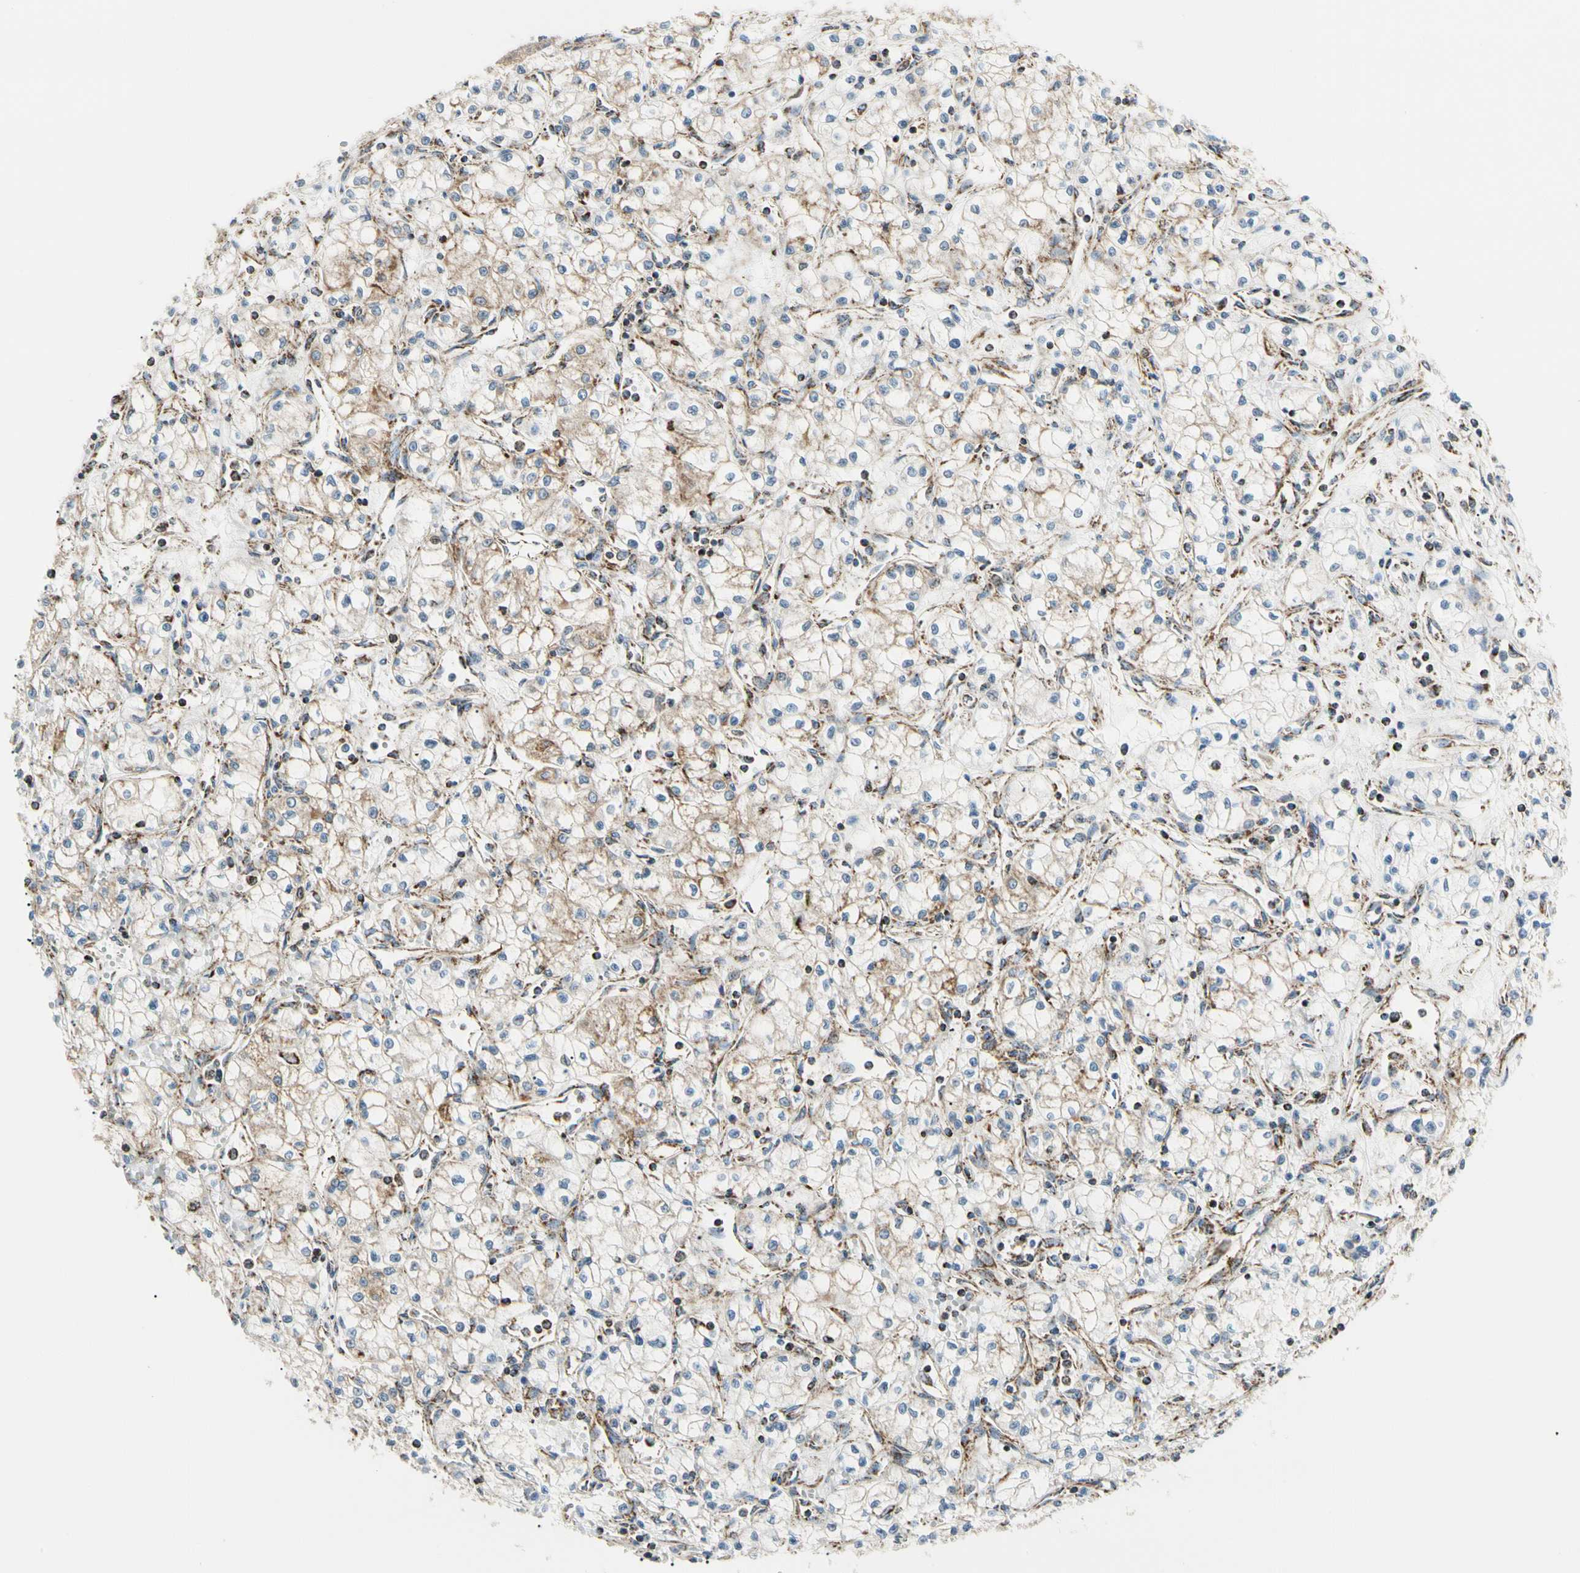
{"staining": {"intensity": "moderate", "quantity": "<25%", "location": "cytoplasmic/membranous"}, "tissue": "renal cancer", "cell_type": "Tumor cells", "image_type": "cancer", "snomed": [{"axis": "morphology", "description": "Normal tissue, NOS"}, {"axis": "morphology", "description": "Adenocarcinoma, NOS"}, {"axis": "topography", "description": "Kidney"}], "caption": "Moderate cytoplasmic/membranous positivity is identified in approximately <25% of tumor cells in renal cancer (adenocarcinoma).", "gene": "TBC1D10A", "patient": {"sex": "male", "age": 59}}